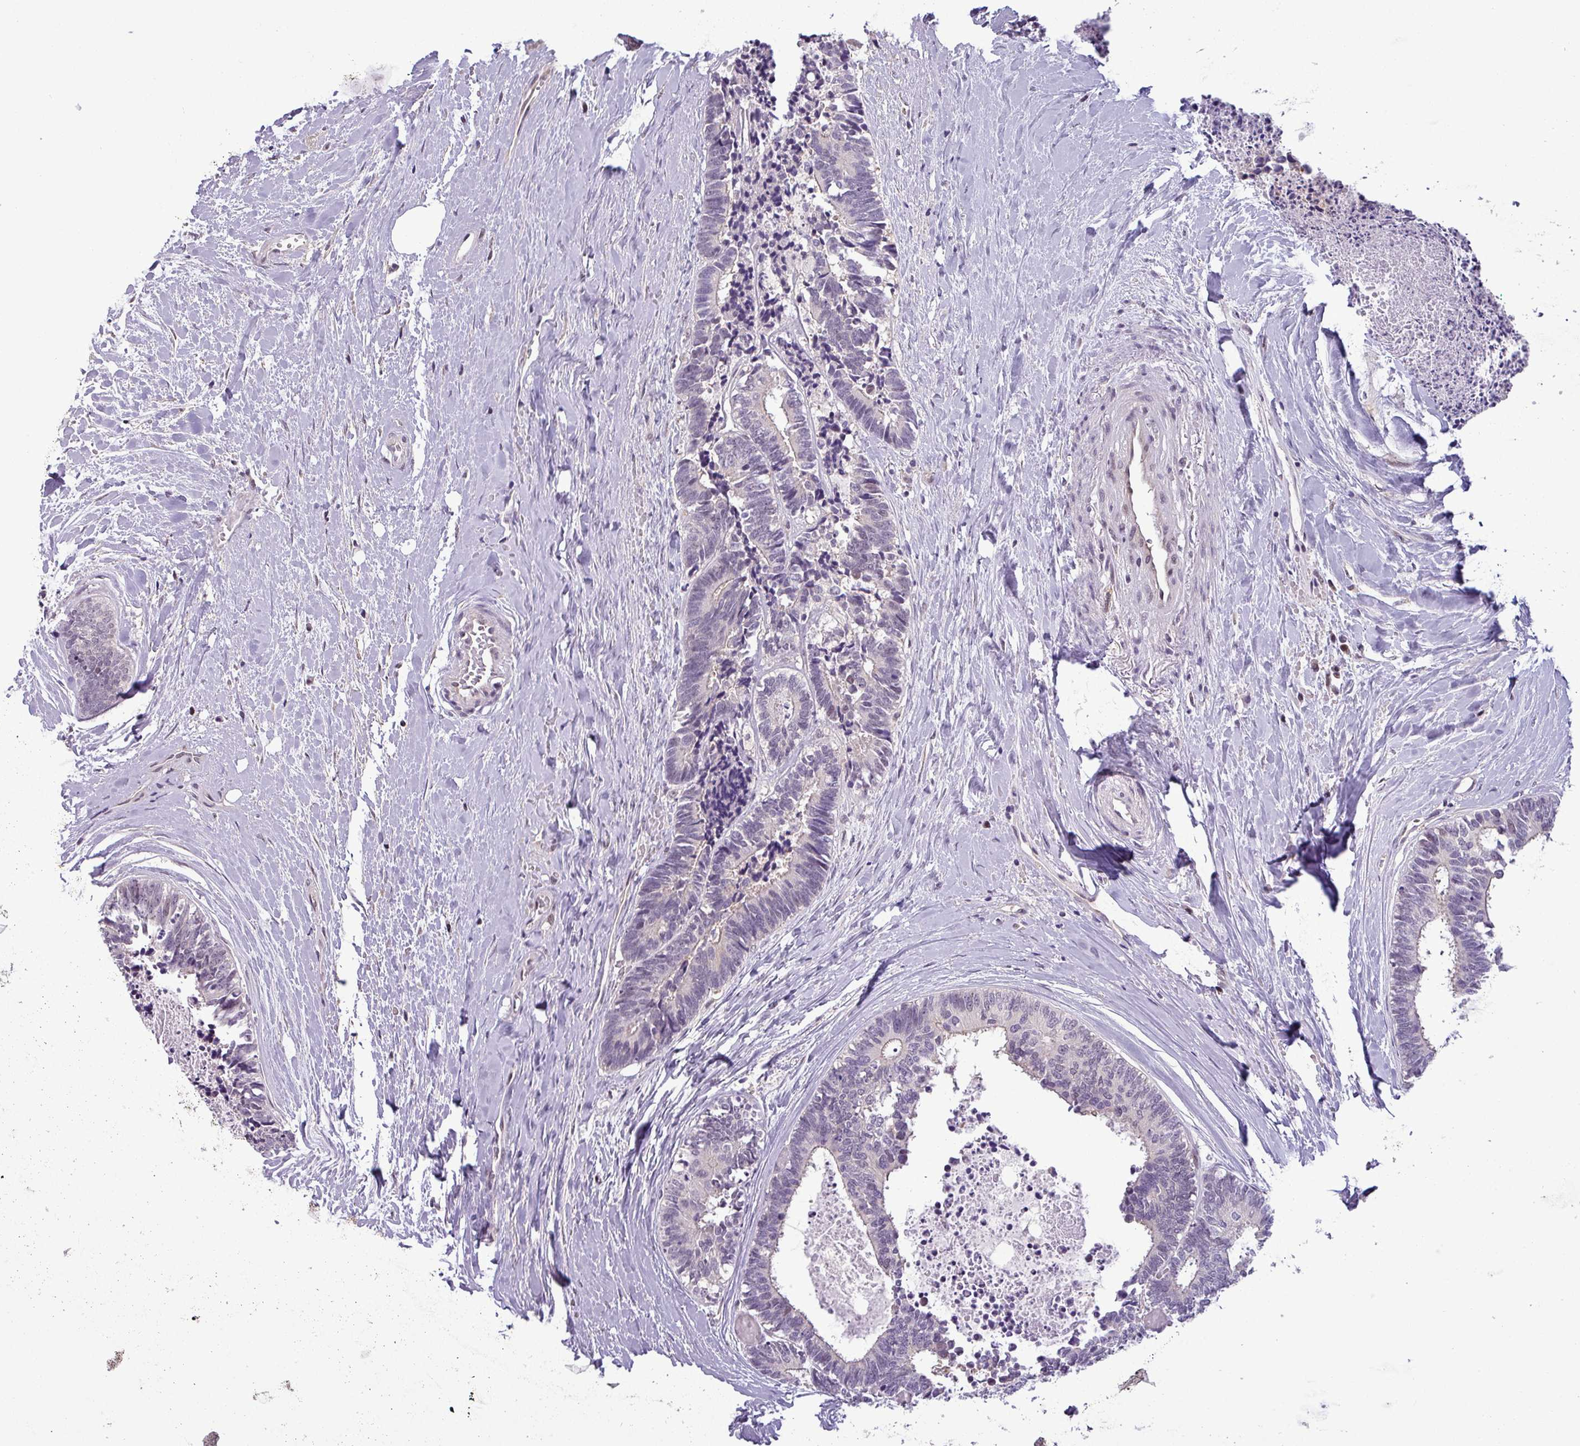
{"staining": {"intensity": "negative", "quantity": "none", "location": "none"}, "tissue": "colorectal cancer", "cell_type": "Tumor cells", "image_type": "cancer", "snomed": [{"axis": "morphology", "description": "Adenocarcinoma, NOS"}, {"axis": "topography", "description": "Colon"}, {"axis": "topography", "description": "Rectum"}], "caption": "Tumor cells are negative for protein expression in human colorectal cancer (adenocarcinoma).", "gene": "NPFFR1", "patient": {"sex": "male", "age": 57}}